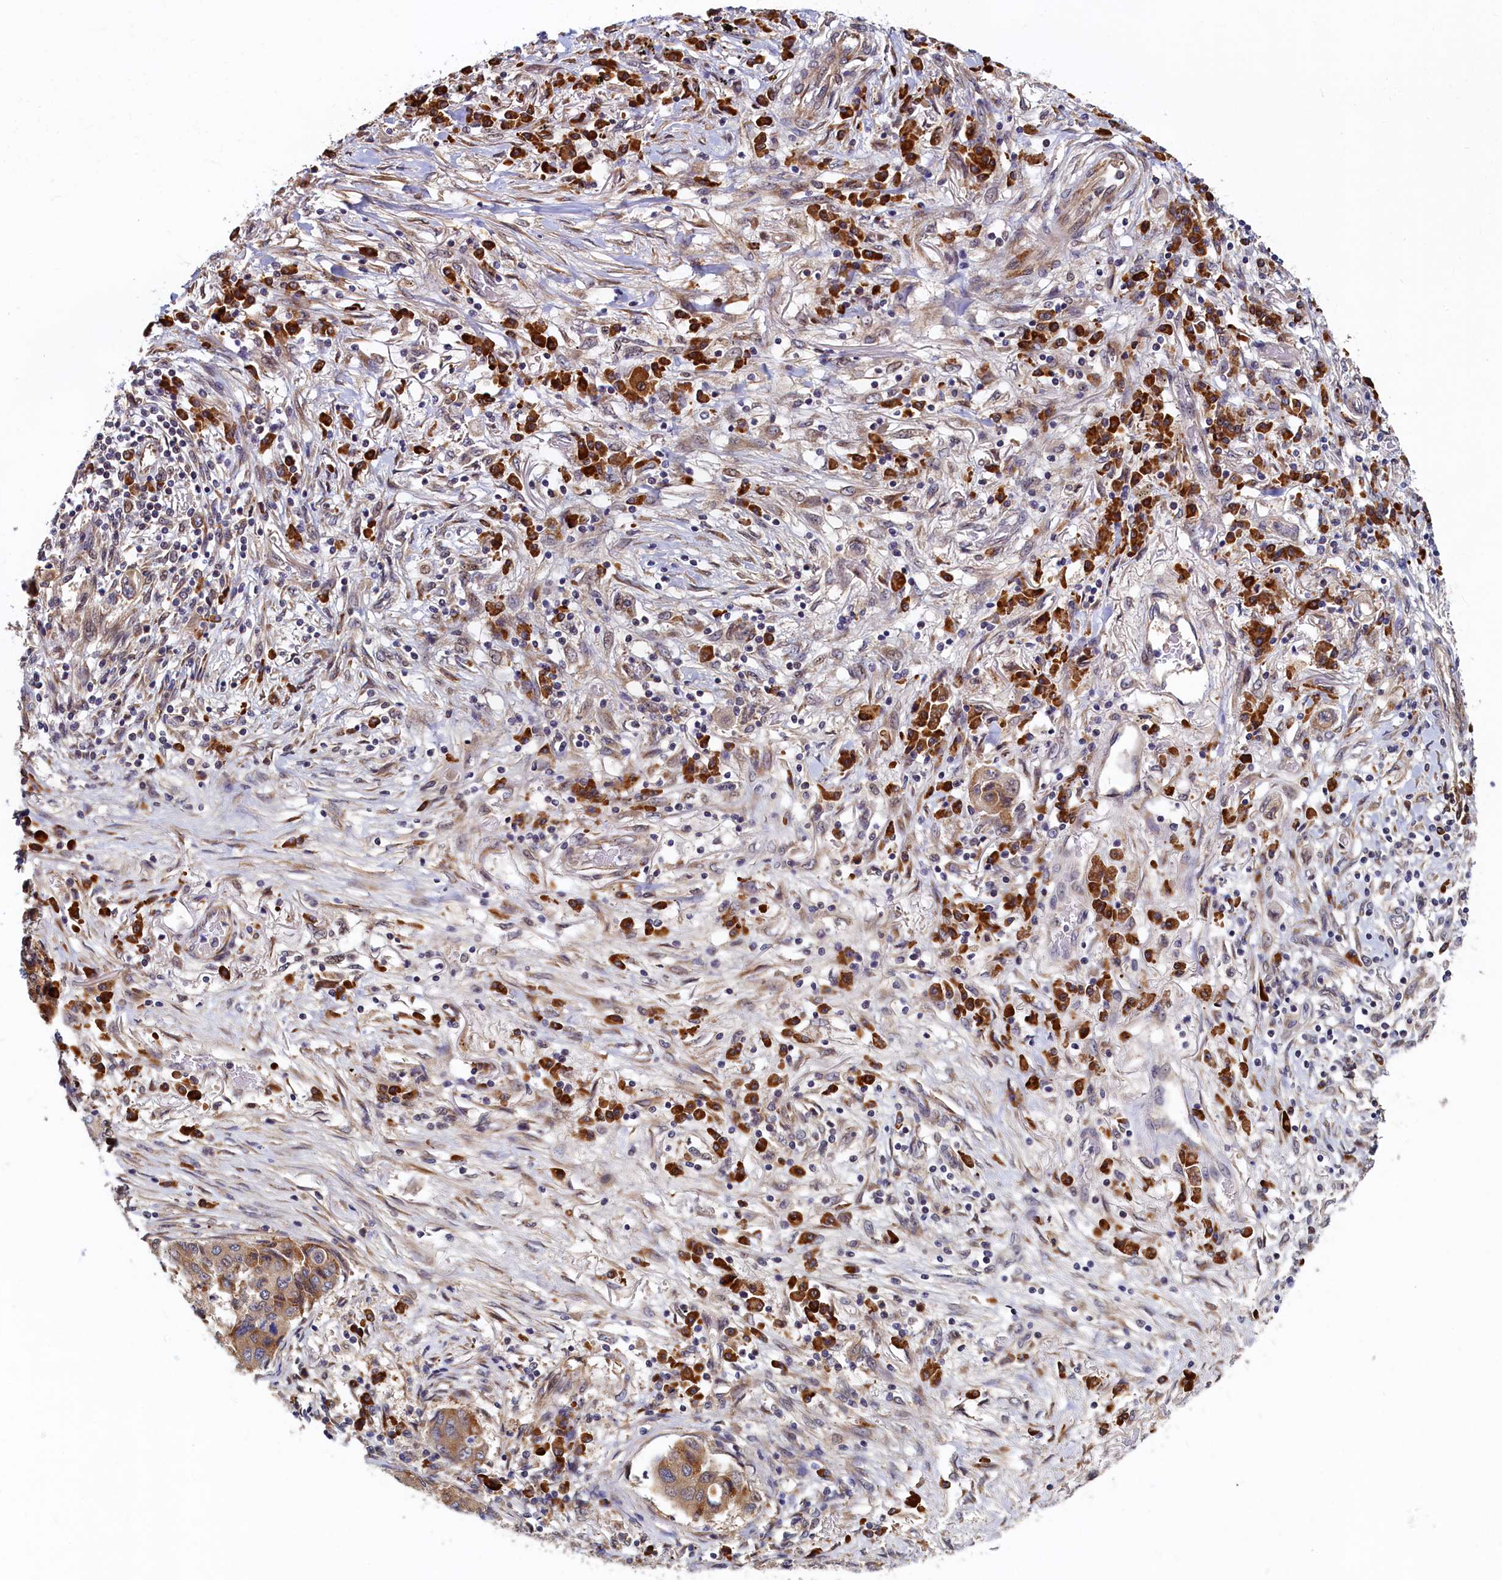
{"staining": {"intensity": "moderate", "quantity": ">75%", "location": "cytoplasmic/membranous"}, "tissue": "lung cancer", "cell_type": "Tumor cells", "image_type": "cancer", "snomed": [{"axis": "morphology", "description": "Squamous cell carcinoma, NOS"}, {"axis": "topography", "description": "Lung"}], "caption": "Protein expression analysis of lung squamous cell carcinoma displays moderate cytoplasmic/membranous positivity in approximately >75% of tumor cells.", "gene": "SLC16A14", "patient": {"sex": "male", "age": 74}}